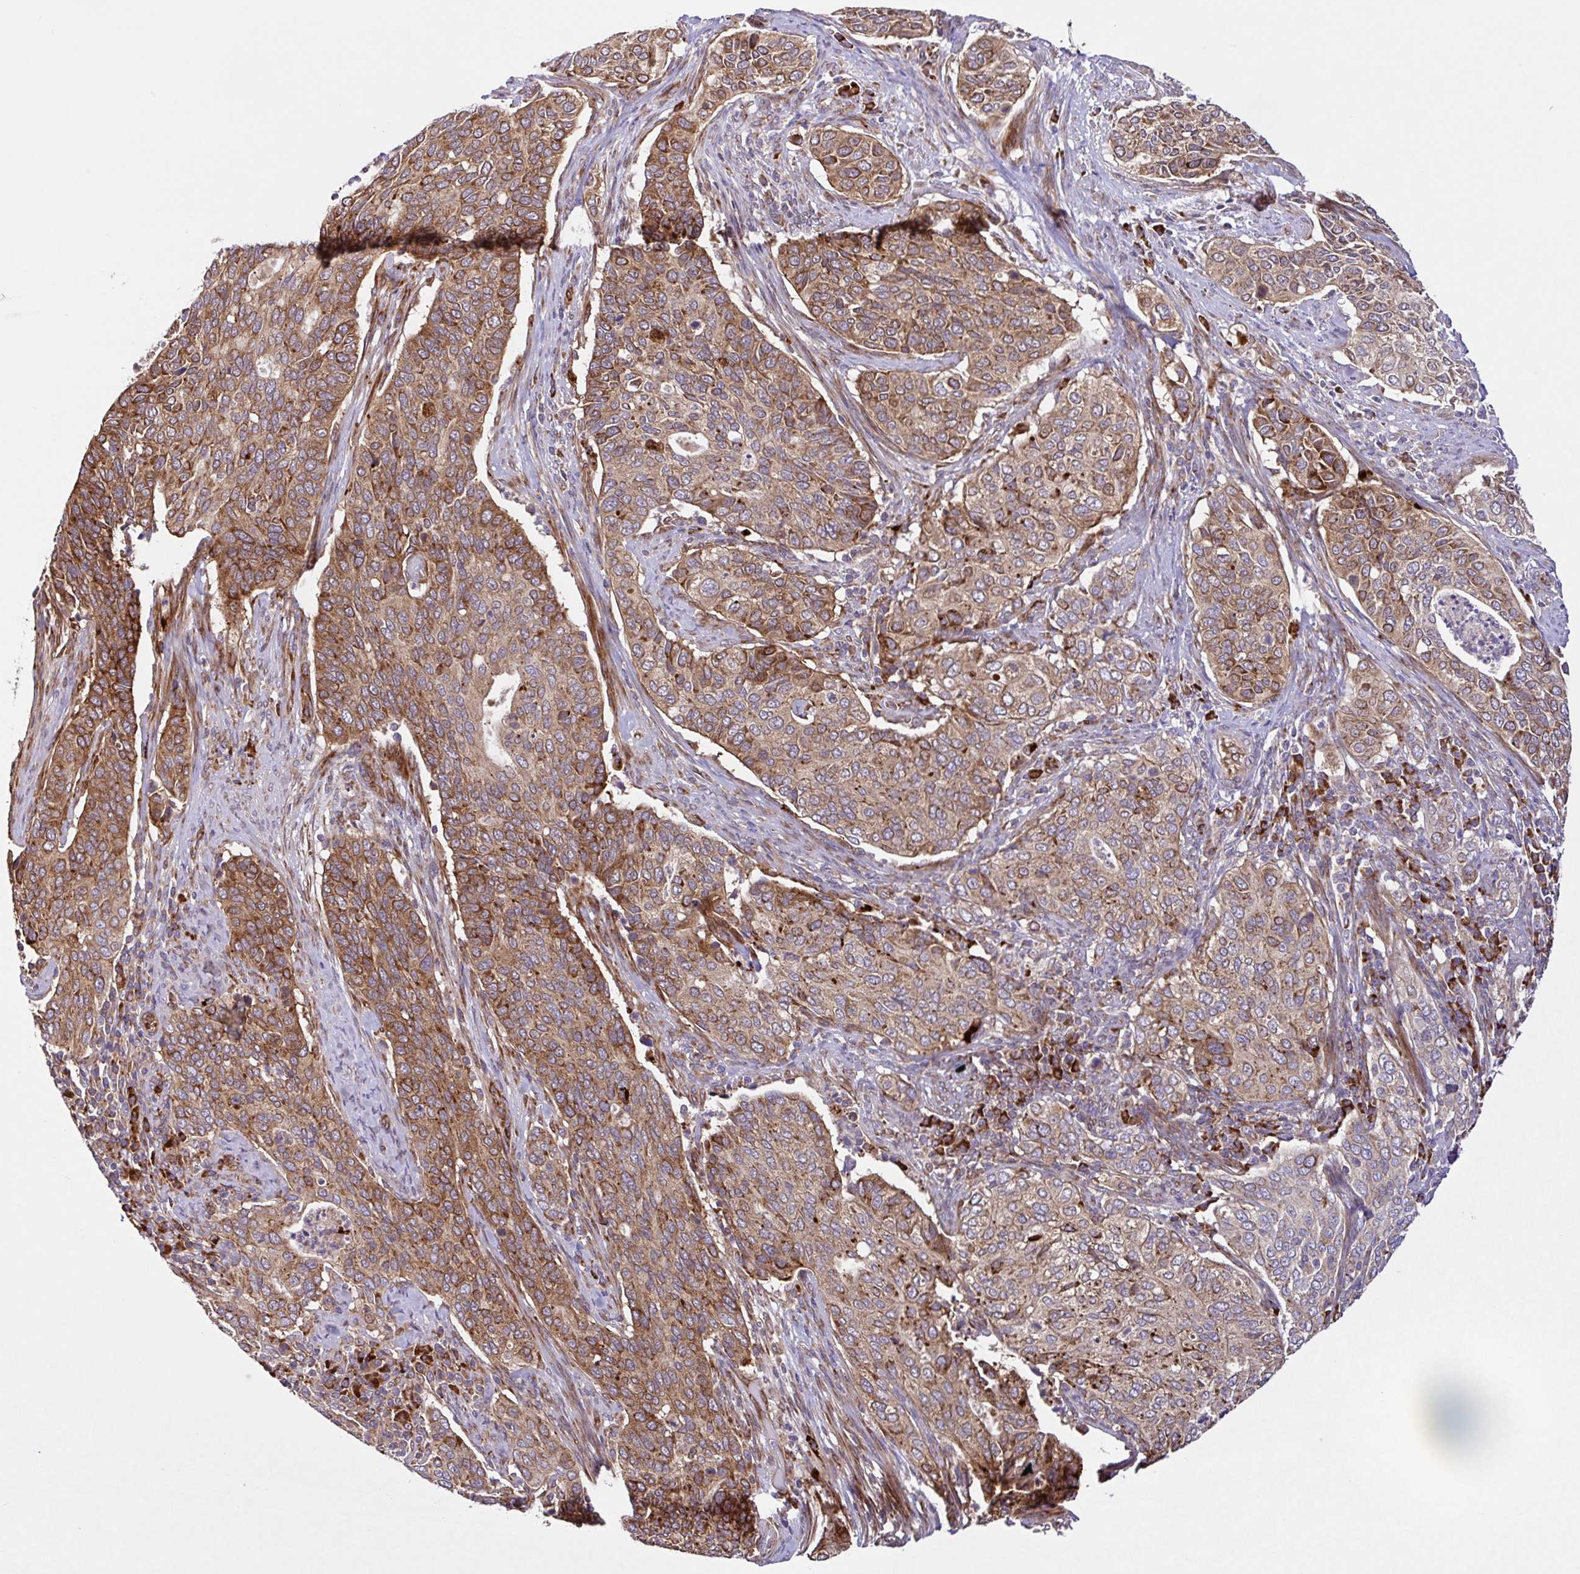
{"staining": {"intensity": "moderate", "quantity": "25%-75%", "location": "cytoplasmic/membranous"}, "tissue": "cervical cancer", "cell_type": "Tumor cells", "image_type": "cancer", "snomed": [{"axis": "morphology", "description": "Squamous cell carcinoma, NOS"}, {"axis": "topography", "description": "Cervix"}], "caption": "Cervical cancer (squamous cell carcinoma) tissue demonstrates moderate cytoplasmic/membranous staining in approximately 25%-75% of tumor cells", "gene": "NTPCR", "patient": {"sex": "female", "age": 38}}